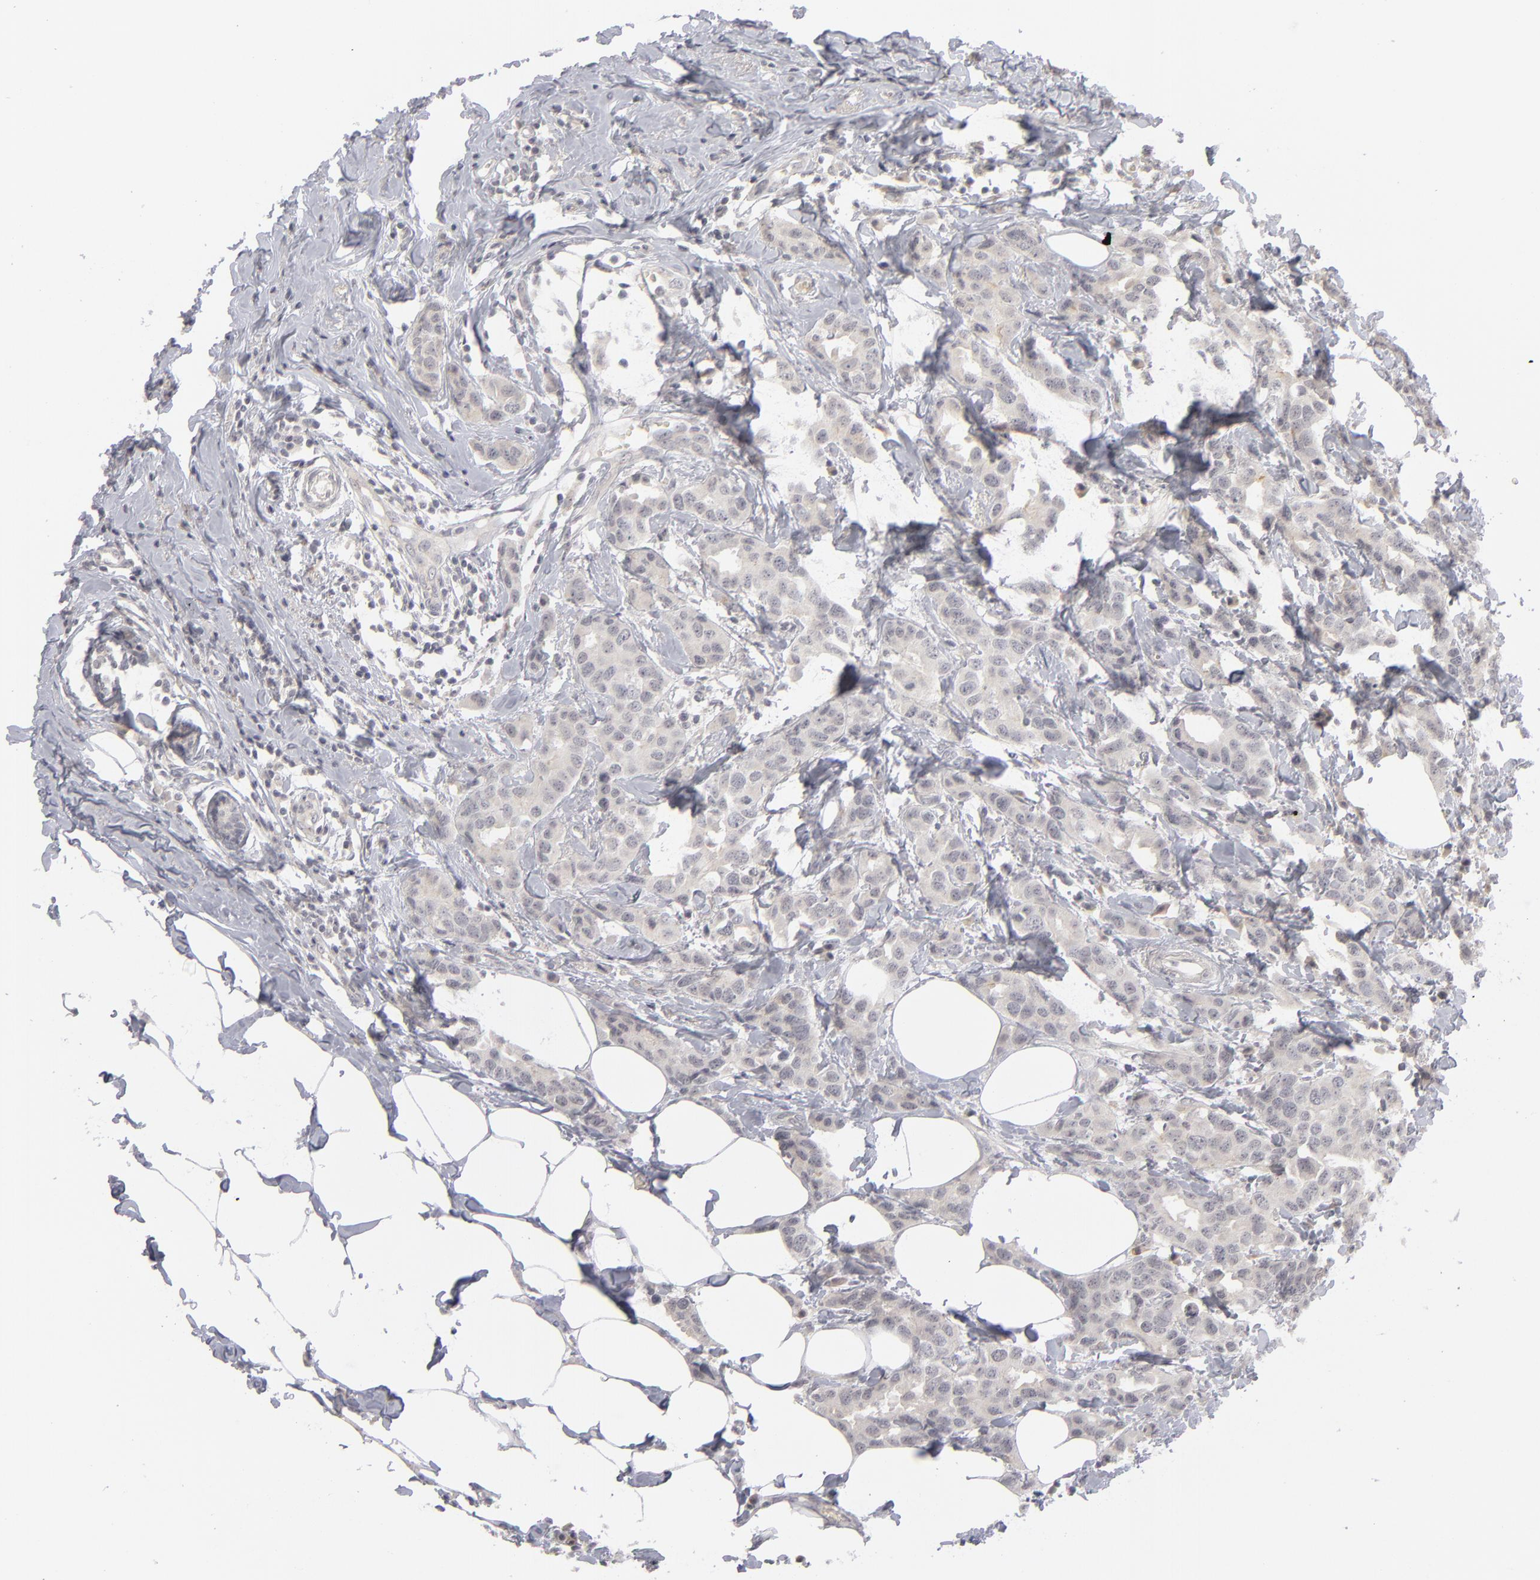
{"staining": {"intensity": "negative", "quantity": "none", "location": "none"}, "tissue": "breast cancer", "cell_type": "Tumor cells", "image_type": "cancer", "snomed": [{"axis": "morphology", "description": "Normal tissue, NOS"}, {"axis": "morphology", "description": "Duct carcinoma"}, {"axis": "topography", "description": "Breast"}], "caption": "Tumor cells are negative for protein expression in human infiltrating ductal carcinoma (breast).", "gene": "KIAA1210", "patient": {"sex": "female", "age": 50}}